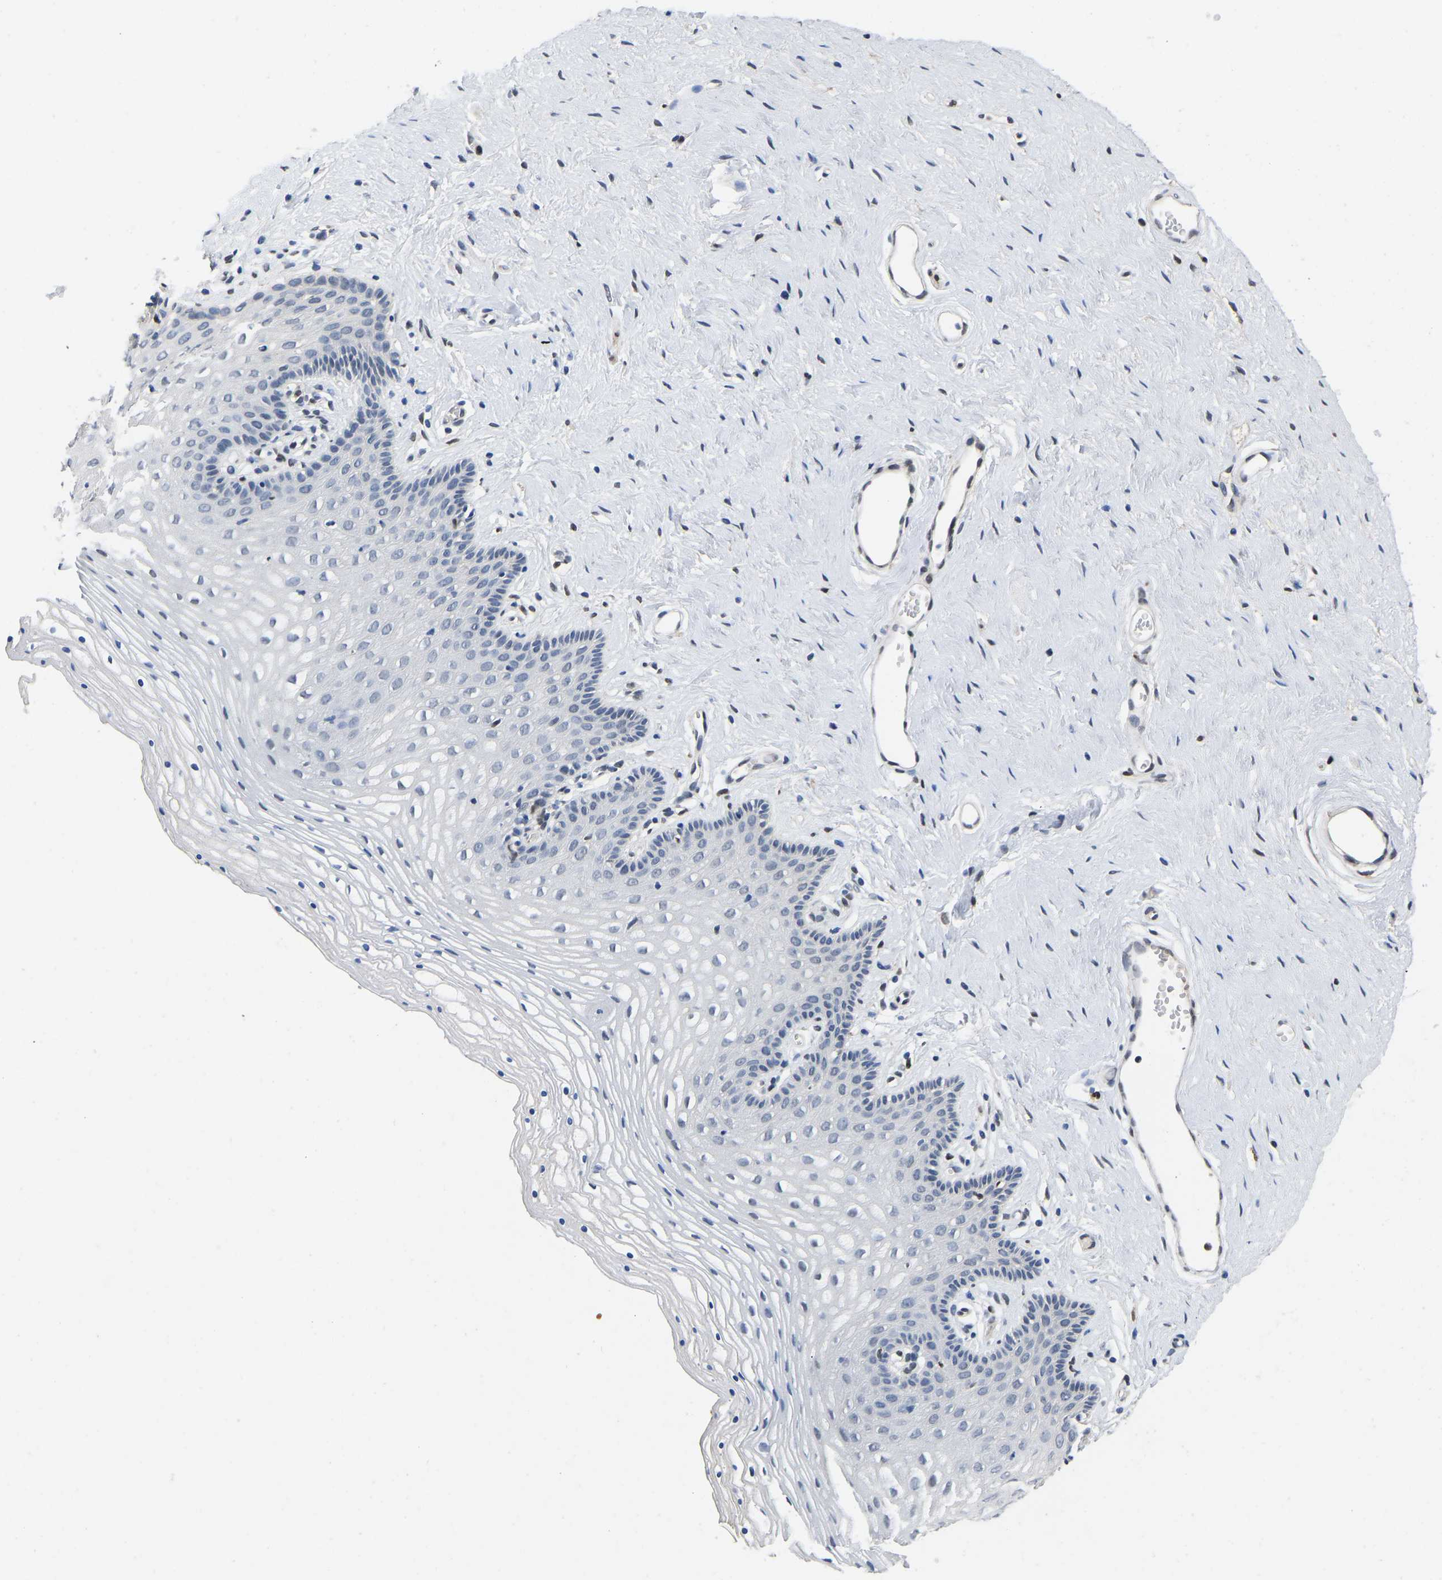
{"staining": {"intensity": "negative", "quantity": "none", "location": "none"}, "tissue": "vagina", "cell_type": "Squamous epithelial cells", "image_type": "normal", "snomed": [{"axis": "morphology", "description": "Normal tissue, NOS"}, {"axis": "topography", "description": "Vagina"}], "caption": "Immunohistochemical staining of benign vagina displays no significant expression in squamous epithelial cells.", "gene": "QKI", "patient": {"sex": "female", "age": 32}}